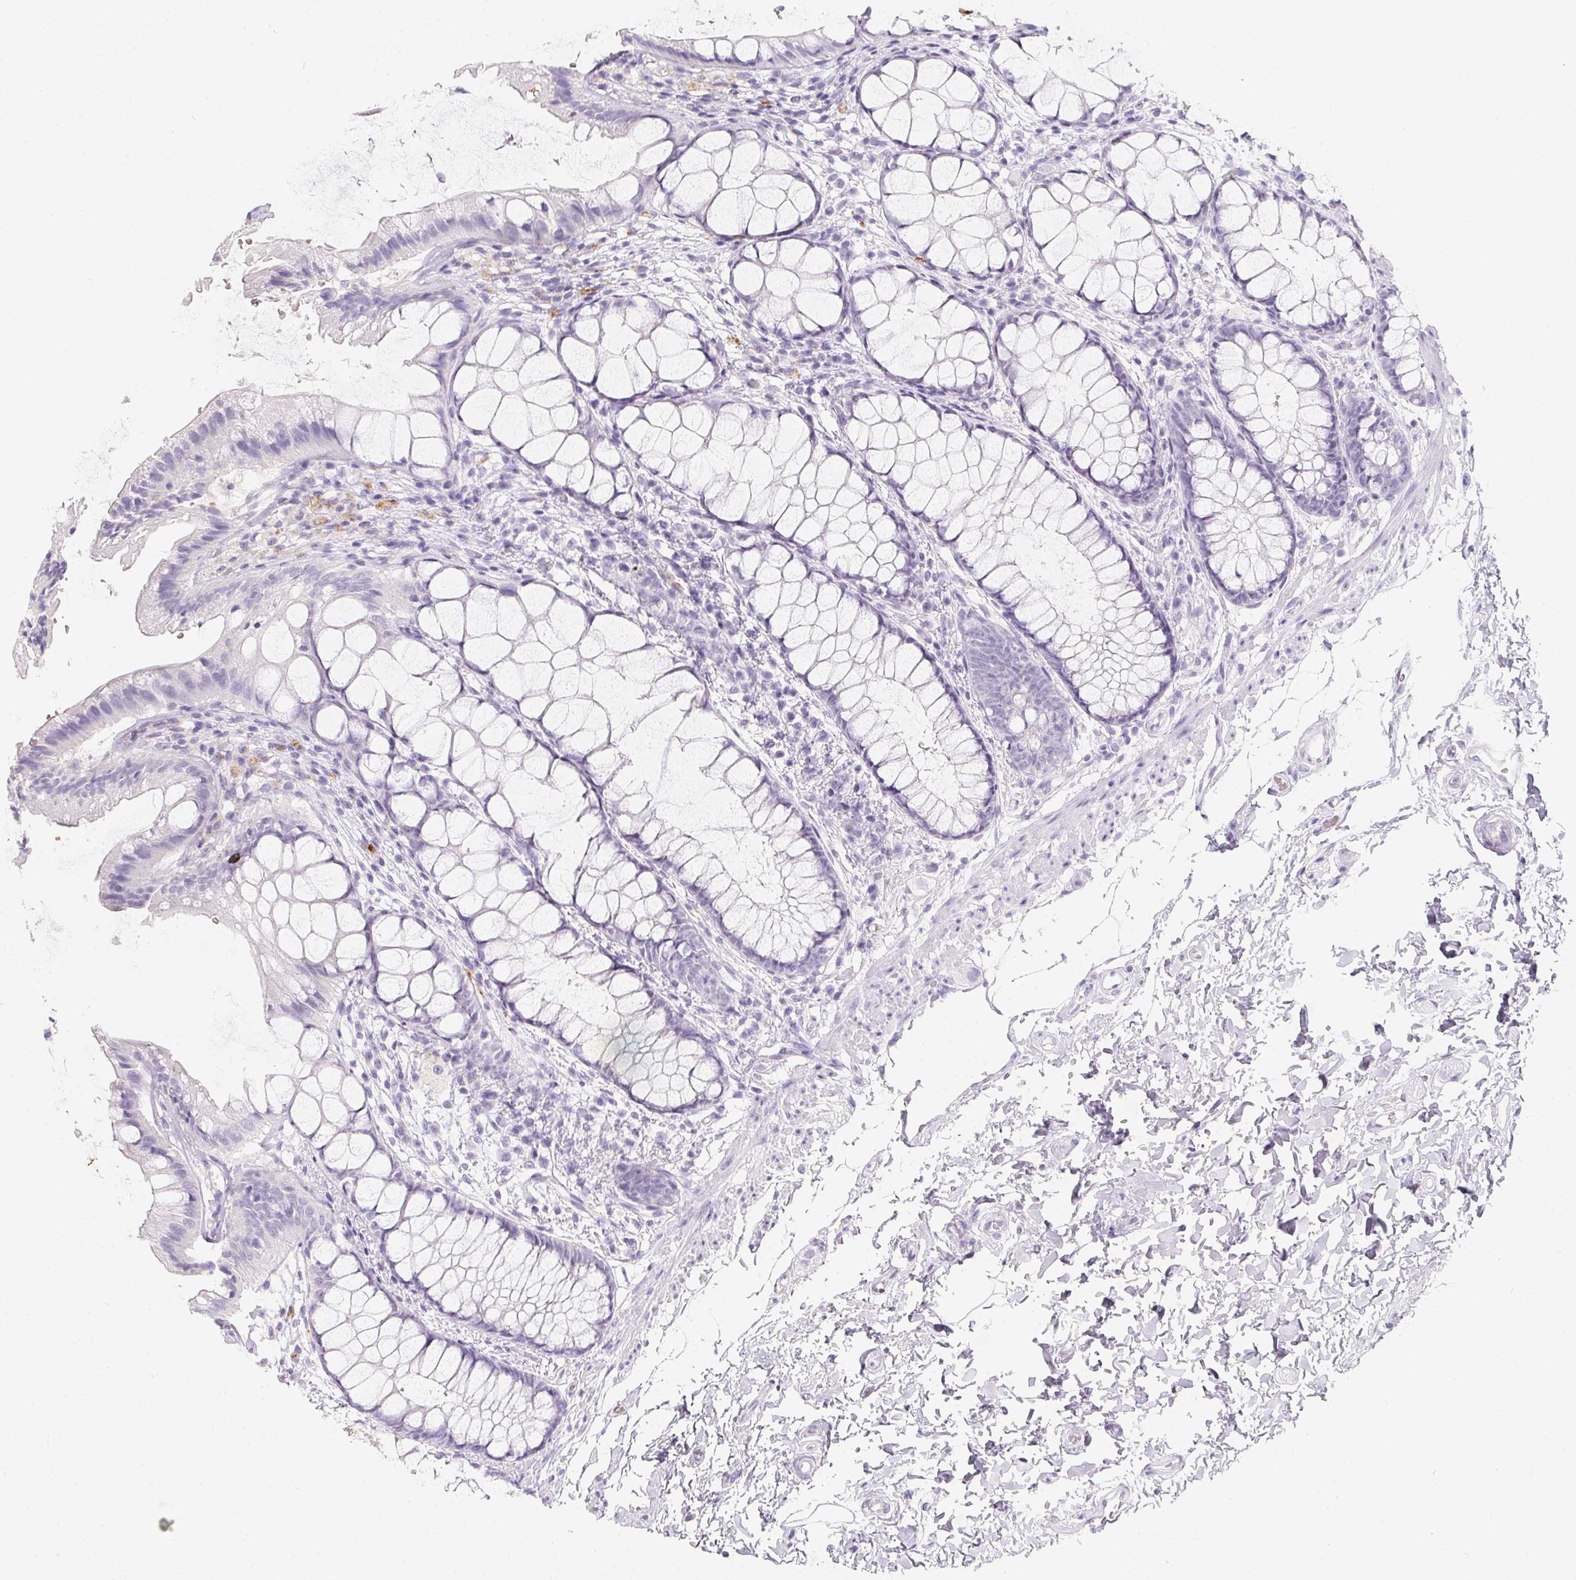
{"staining": {"intensity": "negative", "quantity": "none", "location": "none"}, "tissue": "rectum", "cell_type": "Glandular cells", "image_type": "normal", "snomed": [{"axis": "morphology", "description": "Normal tissue, NOS"}, {"axis": "topography", "description": "Rectum"}], "caption": "Rectum was stained to show a protein in brown. There is no significant positivity in glandular cells. The staining is performed using DAB (3,3'-diaminobenzidine) brown chromogen with nuclei counter-stained in using hematoxylin.", "gene": "DCD", "patient": {"sex": "female", "age": 62}}